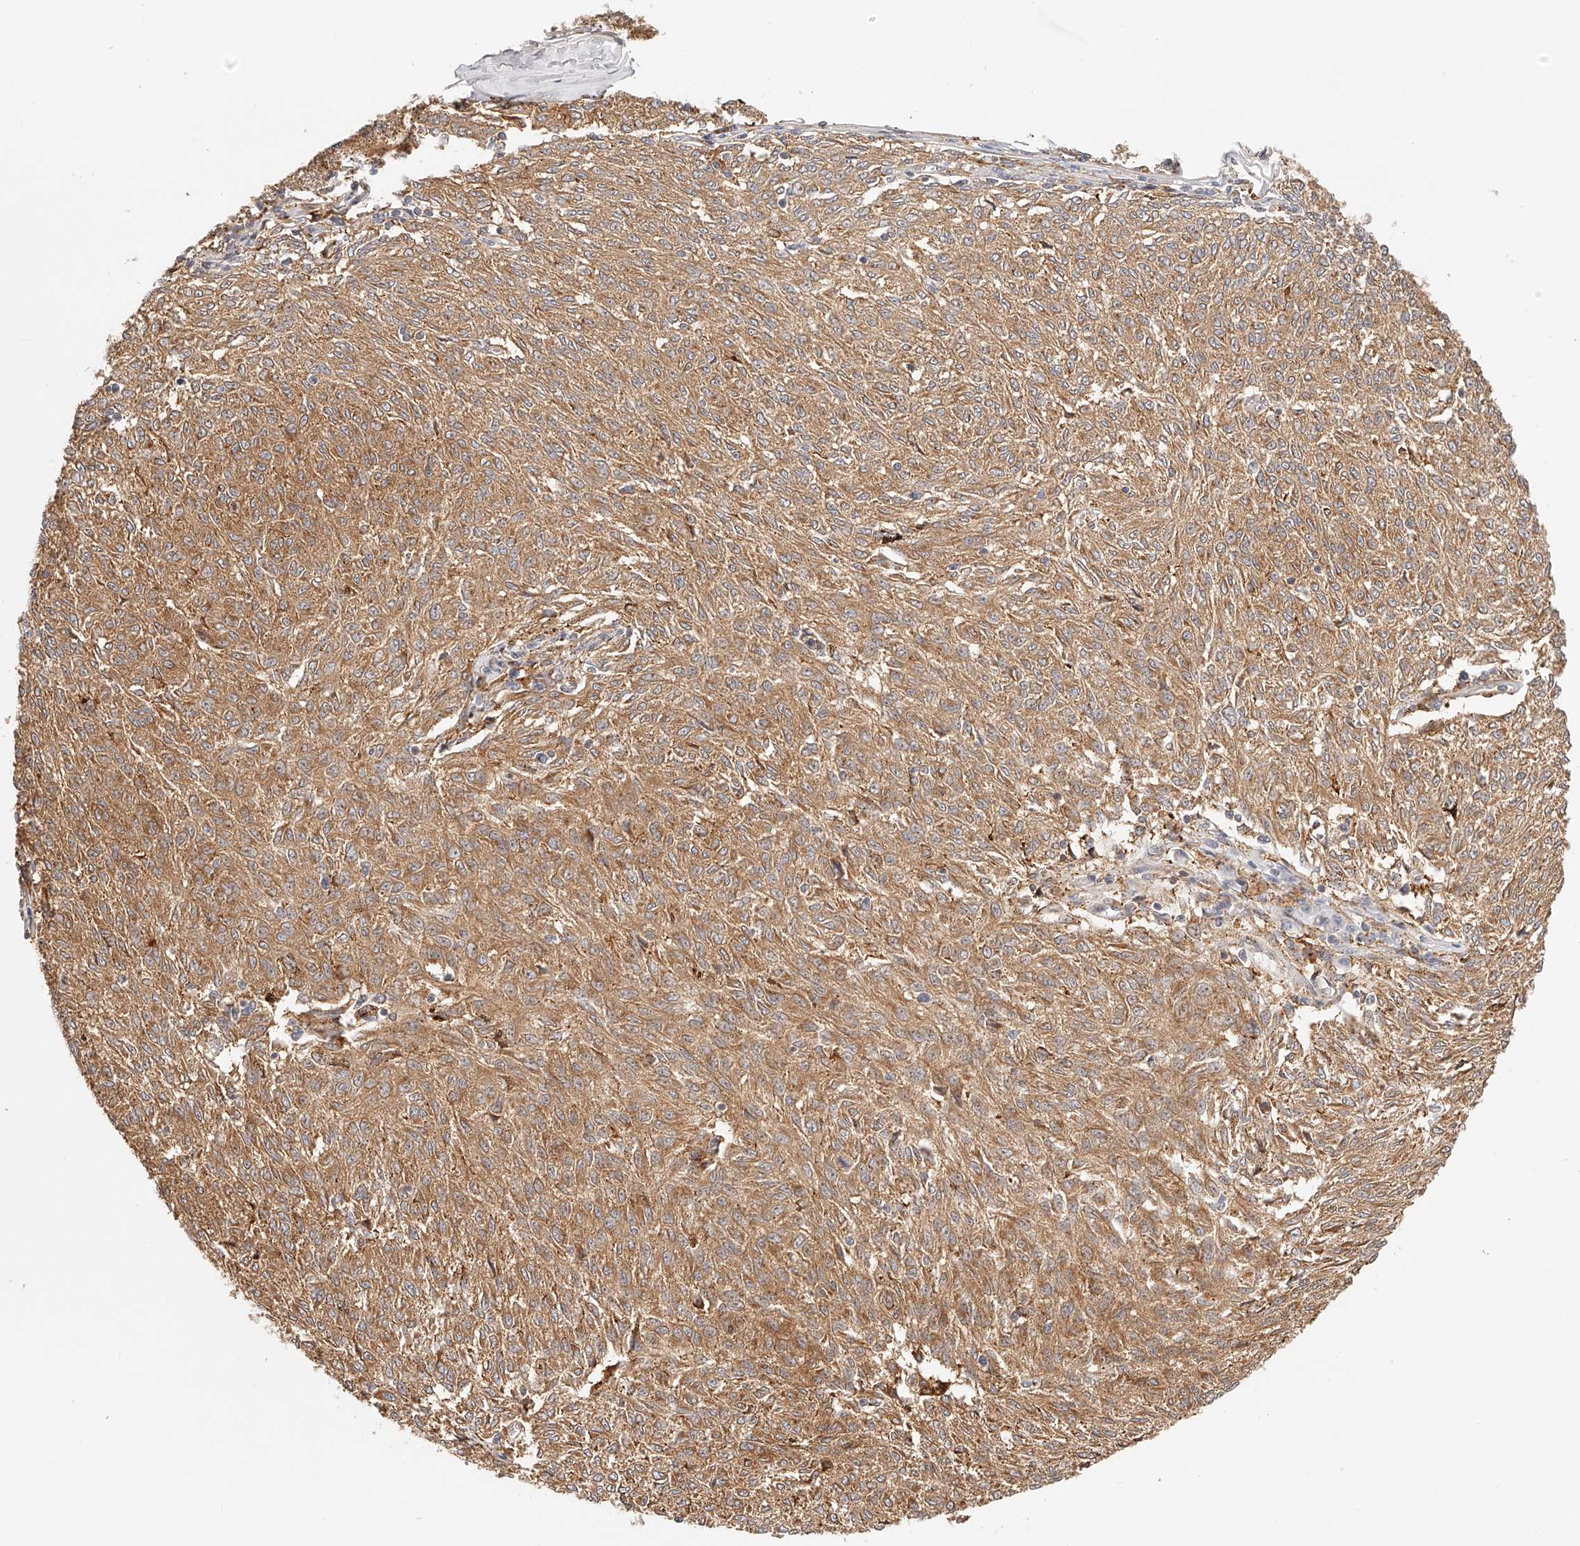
{"staining": {"intensity": "moderate", "quantity": ">75%", "location": "cytoplasmic/membranous"}, "tissue": "melanoma", "cell_type": "Tumor cells", "image_type": "cancer", "snomed": [{"axis": "morphology", "description": "Malignant melanoma, NOS"}, {"axis": "topography", "description": "Skin"}], "caption": "Immunohistochemistry image of malignant melanoma stained for a protein (brown), which reveals medium levels of moderate cytoplasmic/membranous staining in approximately >75% of tumor cells.", "gene": "SYNC", "patient": {"sex": "female", "age": 72}}